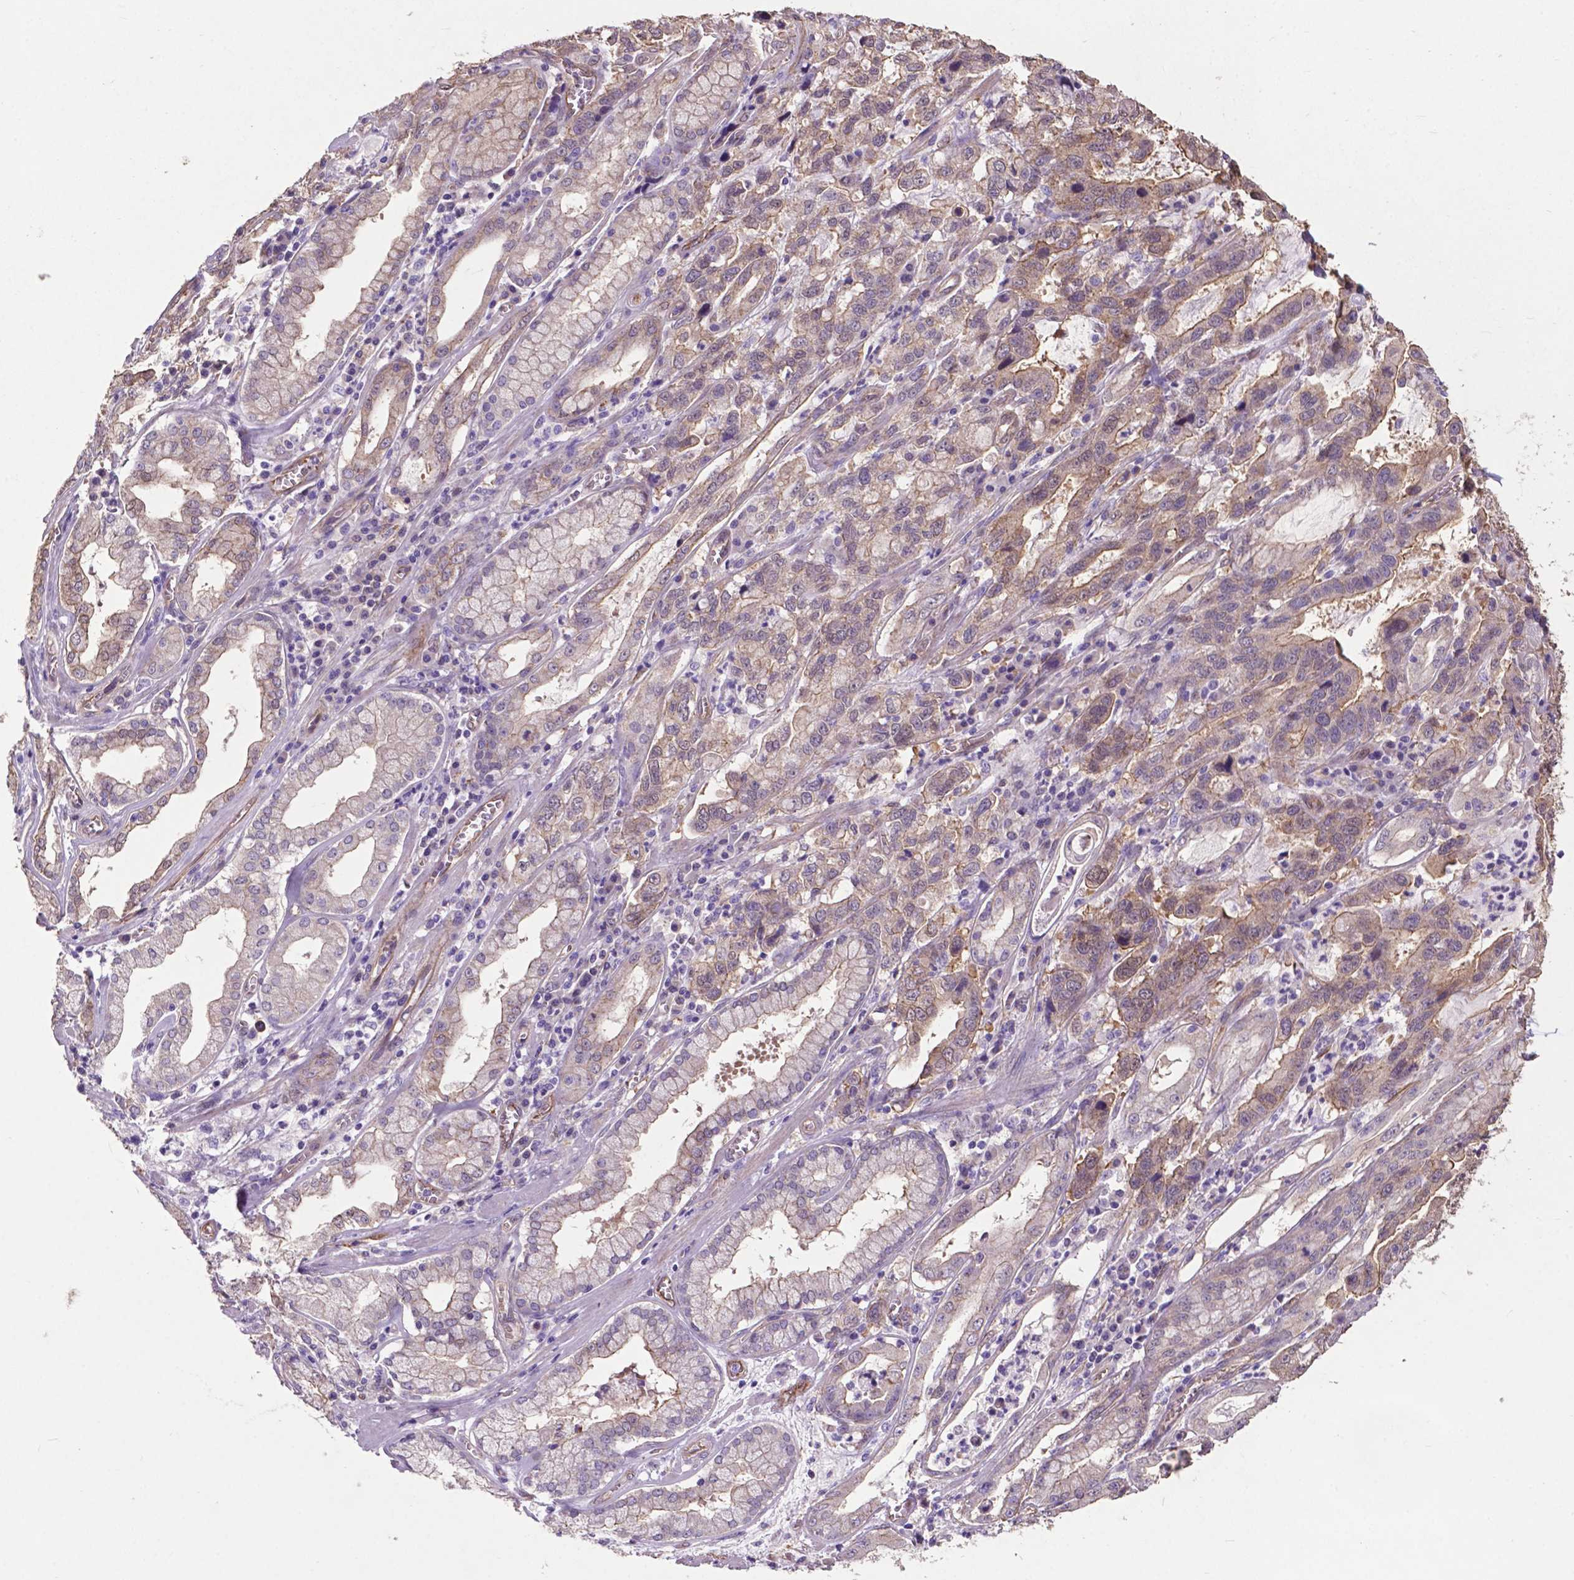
{"staining": {"intensity": "weak", "quantity": "<25%", "location": "cytoplasmic/membranous"}, "tissue": "stomach cancer", "cell_type": "Tumor cells", "image_type": "cancer", "snomed": [{"axis": "morphology", "description": "Adenocarcinoma, NOS"}, {"axis": "topography", "description": "Stomach, lower"}], "caption": "Adenocarcinoma (stomach) was stained to show a protein in brown. There is no significant positivity in tumor cells.", "gene": "PDLIM1", "patient": {"sex": "female", "age": 76}}